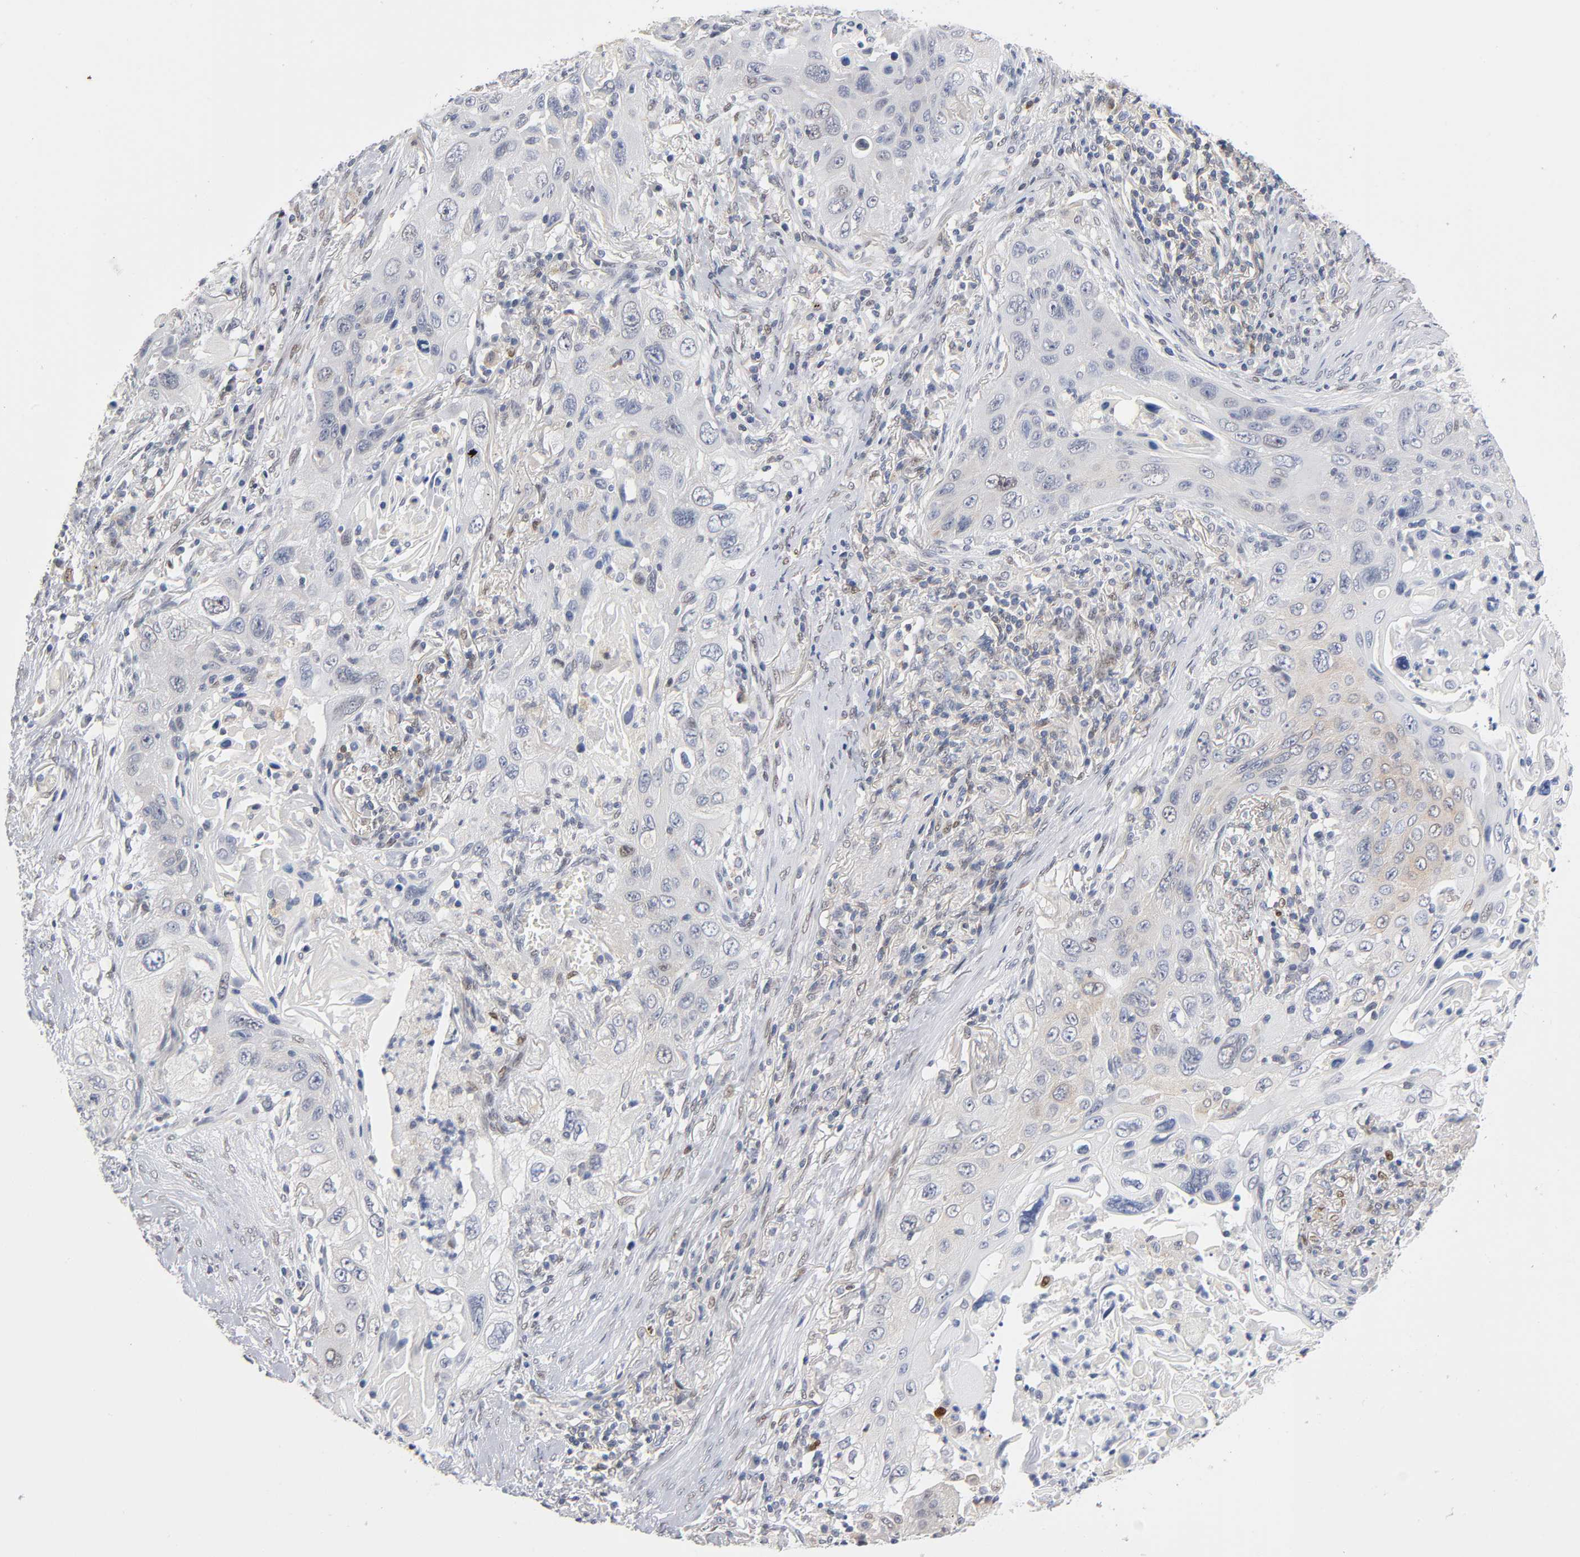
{"staining": {"intensity": "negative", "quantity": "none", "location": "none"}, "tissue": "lung cancer", "cell_type": "Tumor cells", "image_type": "cancer", "snomed": [{"axis": "morphology", "description": "Squamous cell carcinoma, NOS"}, {"axis": "topography", "description": "Lung"}], "caption": "Lung cancer was stained to show a protein in brown. There is no significant positivity in tumor cells. (Brightfield microscopy of DAB (3,3'-diaminobenzidine) immunohistochemistry (IHC) at high magnification).", "gene": "NFATC1", "patient": {"sex": "female", "age": 67}}